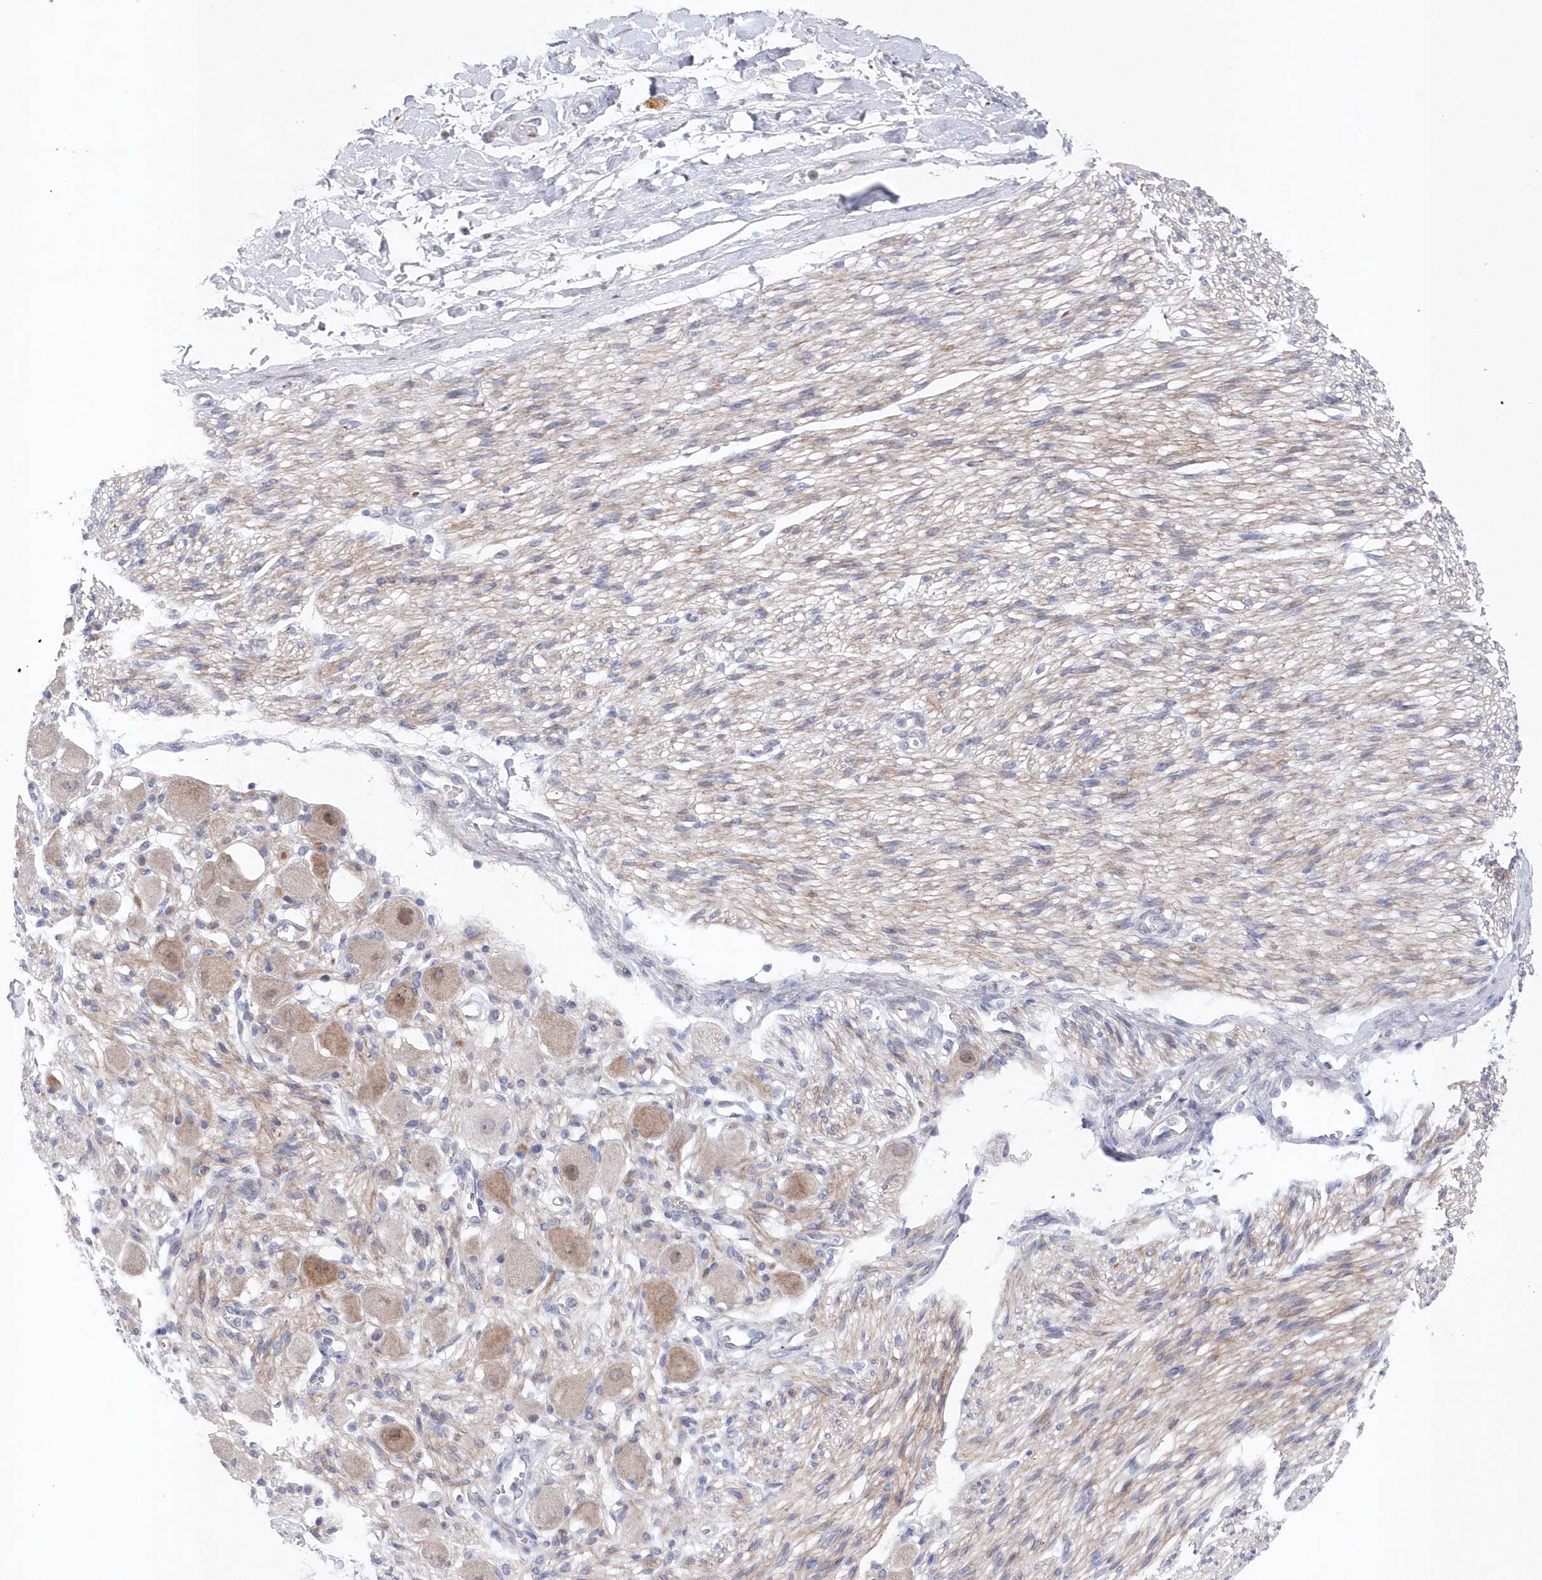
{"staining": {"intensity": "negative", "quantity": "none", "location": "none"}, "tissue": "adipose tissue", "cell_type": "Adipocytes", "image_type": "normal", "snomed": [{"axis": "morphology", "description": "Normal tissue, NOS"}, {"axis": "topography", "description": "Kidney"}, {"axis": "topography", "description": "Peripheral nerve tissue"}], "caption": "The photomicrograph exhibits no staining of adipocytes in unremarkable adipose tissue.", "gene": "KIAA1586", "patient": {"sex": "male", "age": 7}}